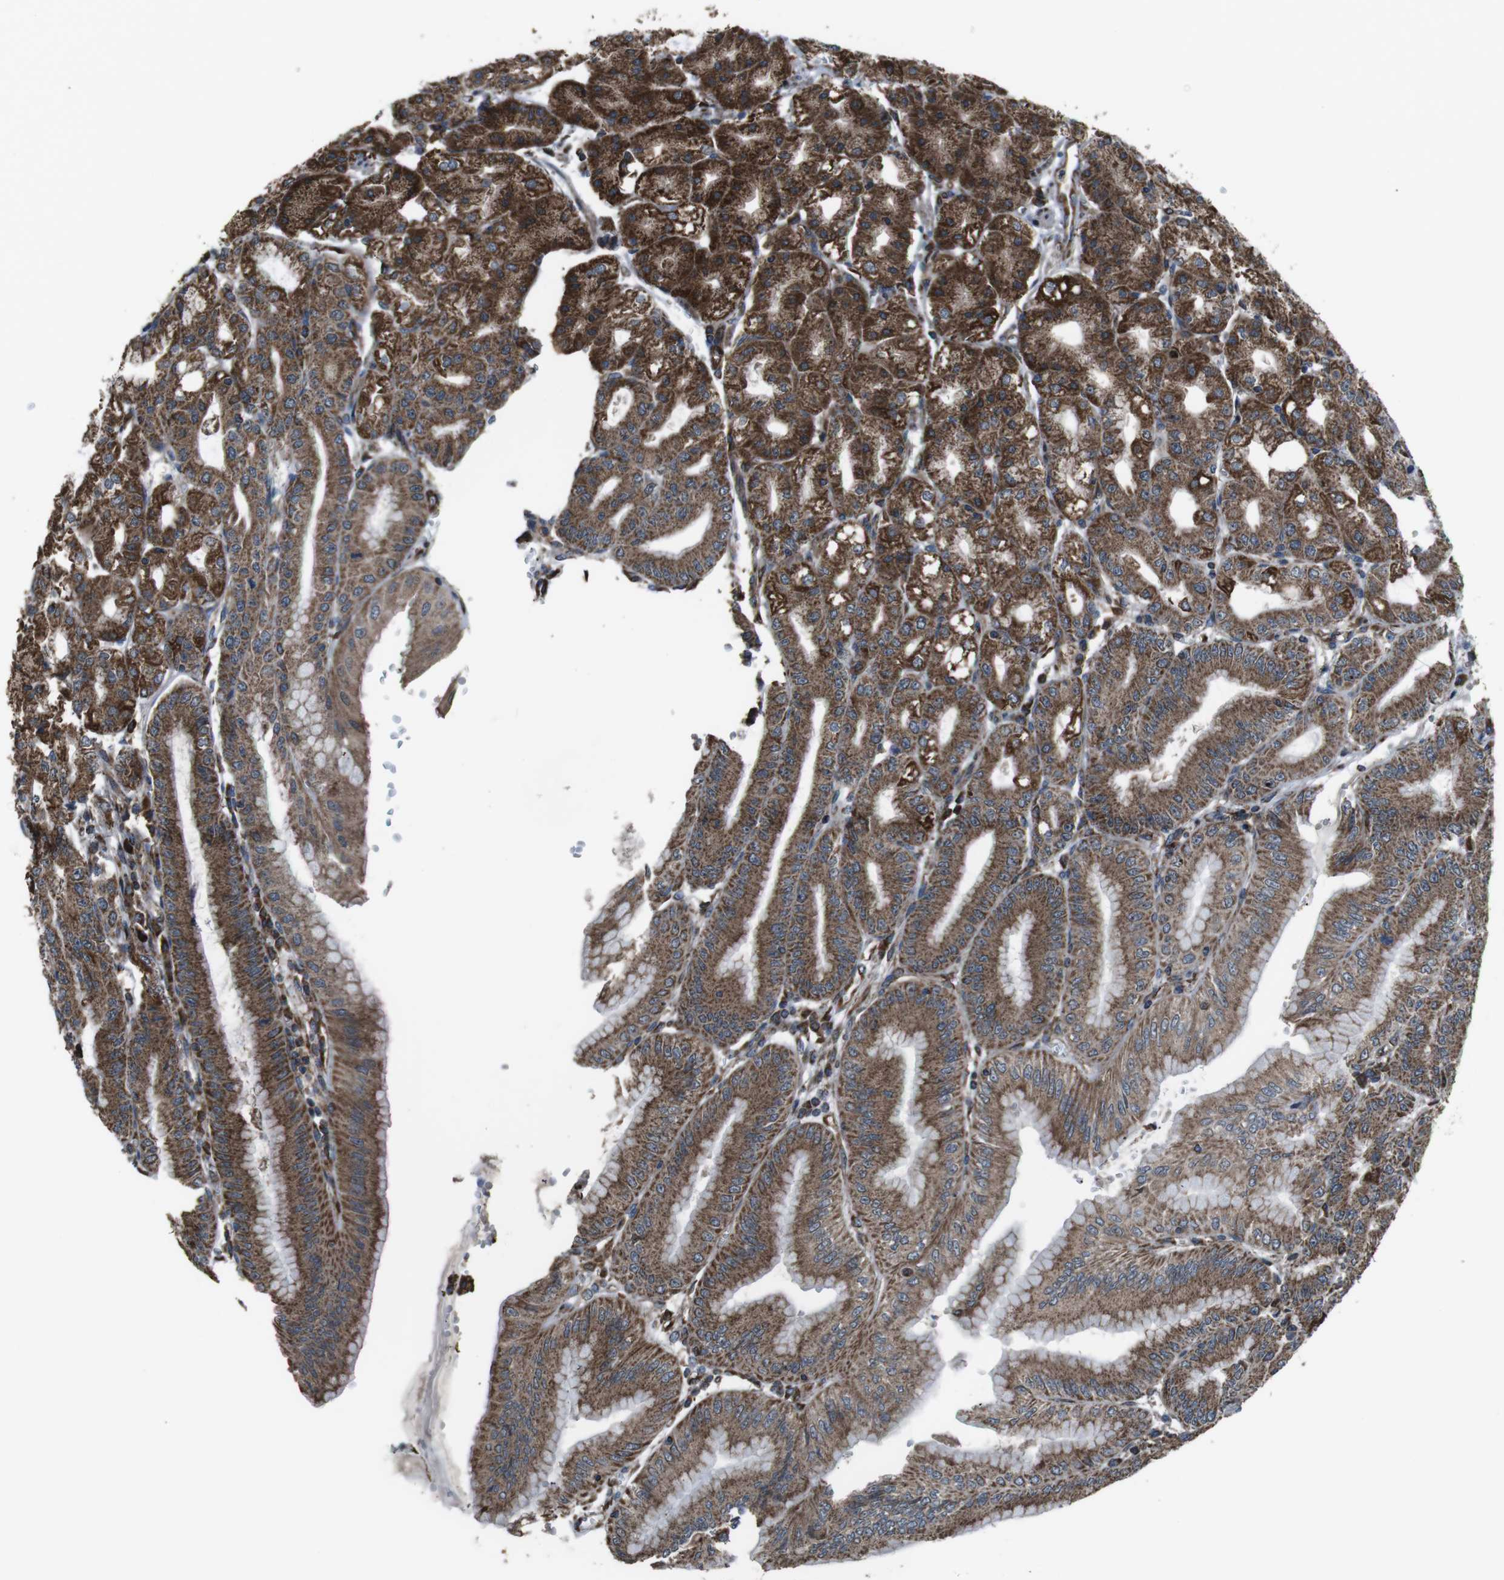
{"staining": {"intensity": "strong", "quantity": ">75%", "location": "cytoplasmic/membranous"}, "tissue": "stomach", "cell_type": "Glandular cells", "image_type": "normal", "snomed": [{"axis": "morphology", "description": "Normal tissue, NOS"}, {"axis": "topography", "description": "Stomach, lower"}], "caption": "Protein expression analysis of normal human stomach reveals strong cytoplasmic/membranous positivity in about >75% of glandular cells. Using DAB (brown) and hematoxylin (blue) stains, captured at high magnification using brightfield microscopy.", "gene": "GIMAP8", "patient": {"sex": "male", "age": 71}}